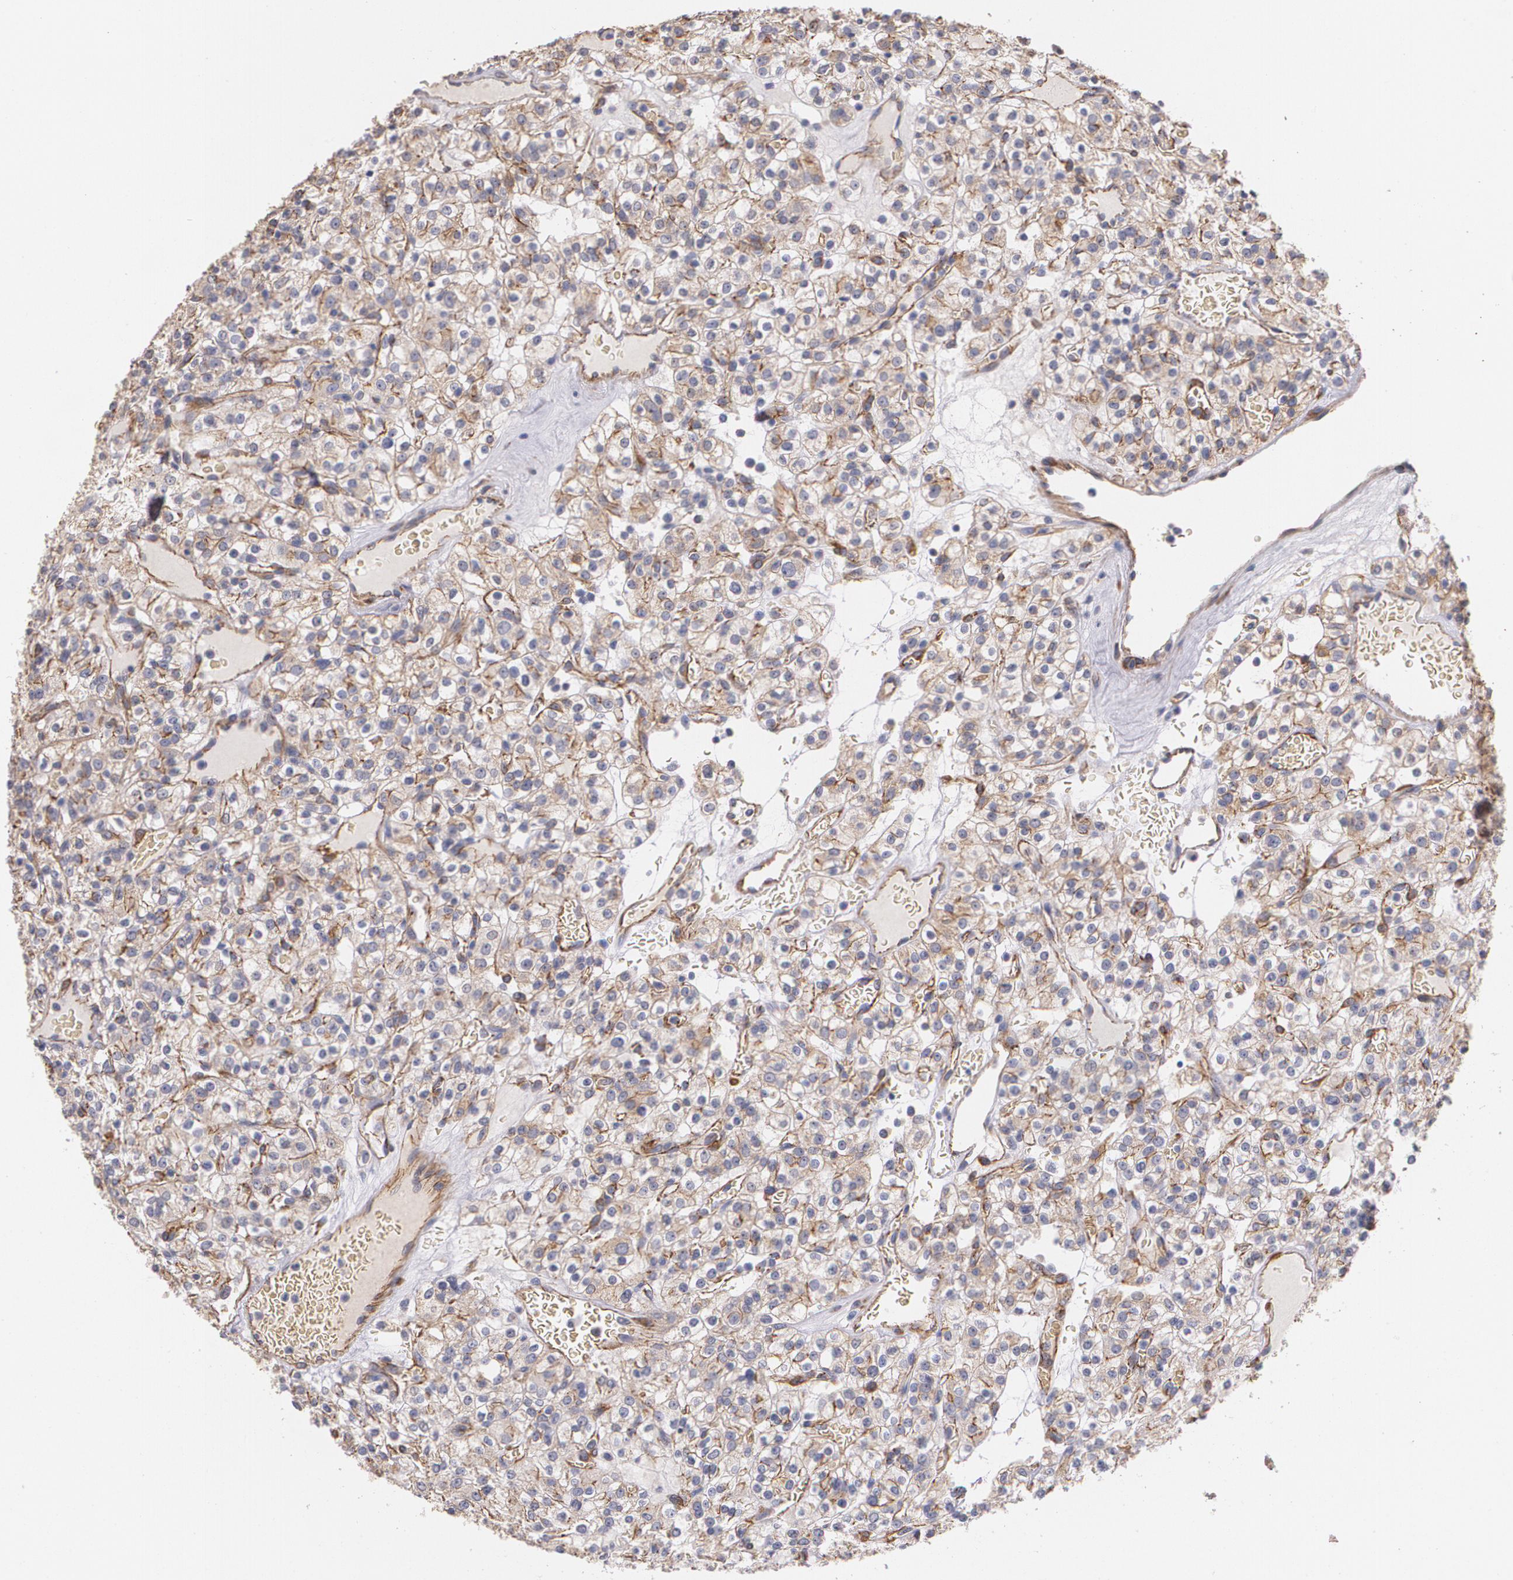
{"staining": {"intensity": "weak", "quantity": ">75%", "location": "cytoplasmic/membranous"}, "tissue": "renal cancer", "cell_type": "Tumor cells", "image_type": "cancer", "snomed": [{"axis": "morphology", "description": "Normal tissue, NOS"}, {"axis": "morphology", "description": "Adenocarcinoma, NOS"}, {"axis": "topography", "description": "Kidney"}], "caption": "Renal adenocarcinoma stained with immunohistochemistry (IHC) shows weak cytoplasmic/membranous positivity in approximately >75% of tumor cells.", "gene": "TJP1", "patient": {"sex": "female", "age": 72}}